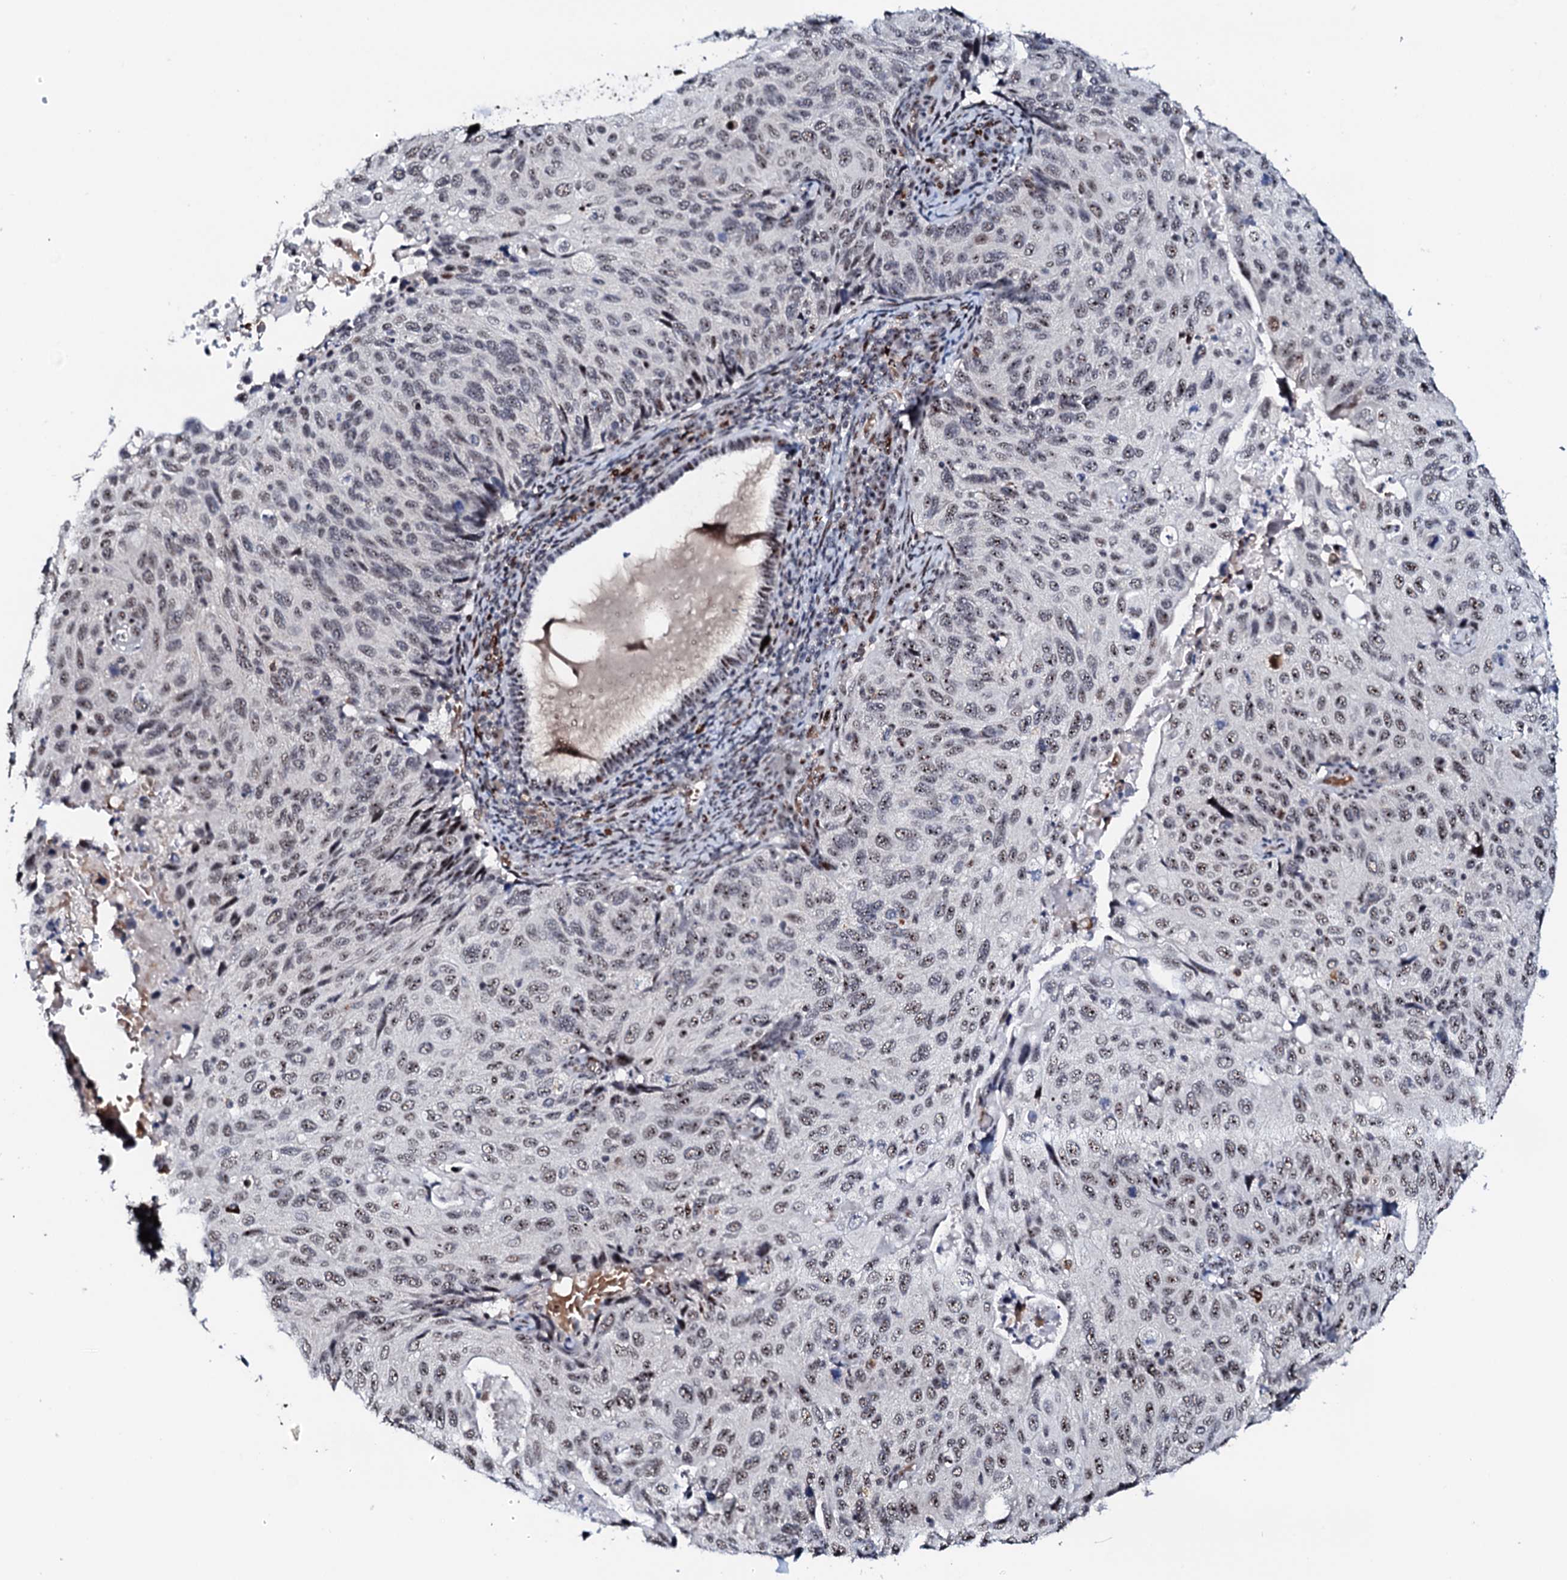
{"staining": {"intensity": "weak", "quantity": ">75%", "location": "nuclear"}, "tissue": "cervical cancer", "cell_type": "Tumor cells", "image_type": "cancer", "snomed": [{"axis": "morphology", "description": "Squamous cell carcinoma, NOS"}, {"axis": "topography", "description": "Cervix"}], "caption": "There is low levels of weak nuclear staining in tumor cells of cervical cancer (squamous cell carcinoma), as demonstrated by immunohistochemical staining (brown color).", "gene": "NEUROG3", "patient": {"sex": "female", "age": 70}}